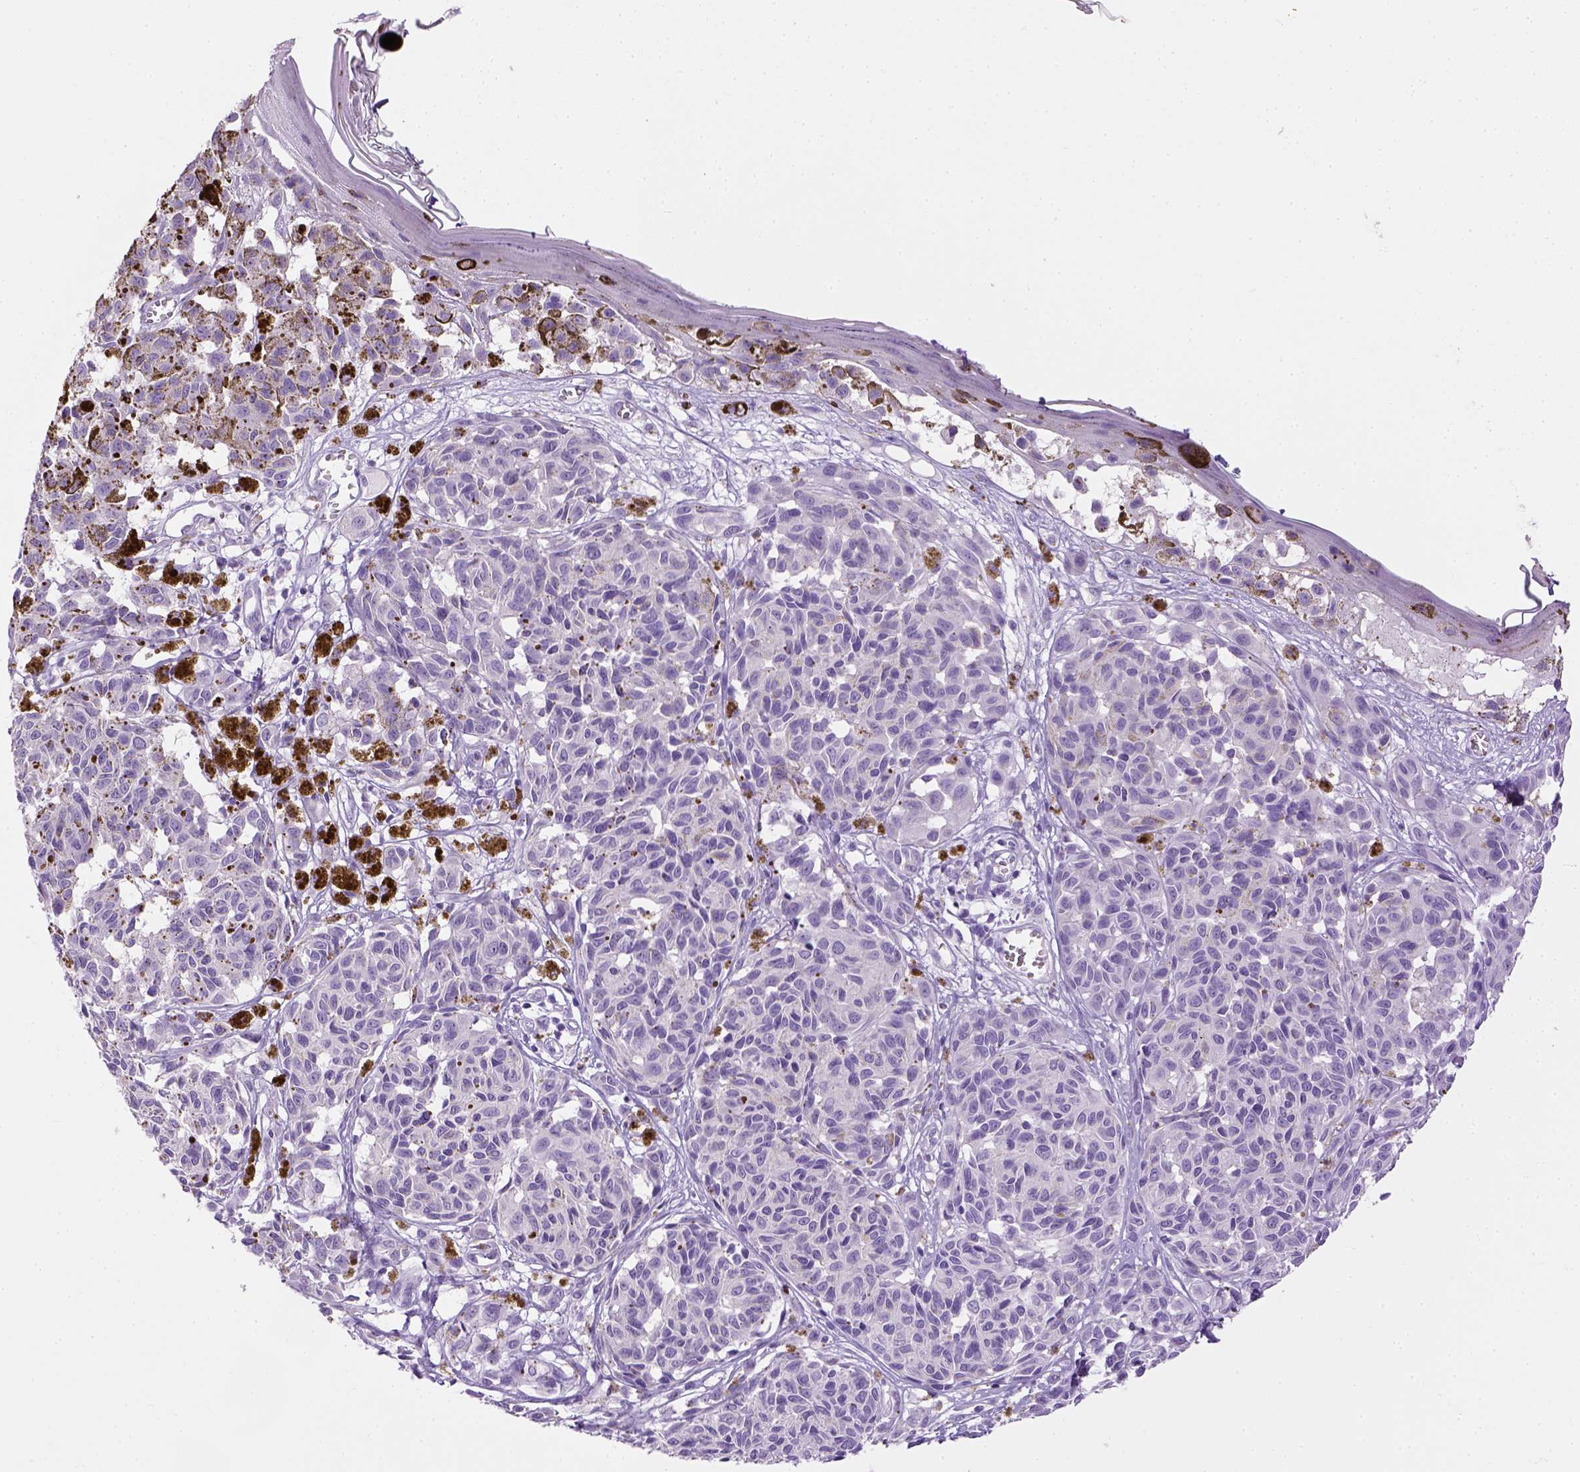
{"staining": {"intensity": "negative", "quantity": "none", "location": "none"}, "tissue": "melanoma", "cell_type": "Tumor cells", "image_type": "cancer", "snomed": [{"axis": "morphology", "description": "Malignant melanoma, NOS"}, {"axis": "topography", "description": "Skin"}], "caption": "Tumor cells are negative for protein expression in human malignant melanoma.", "gene": "CYP24A1", "patient": {"sex": "female", "age": 38}}